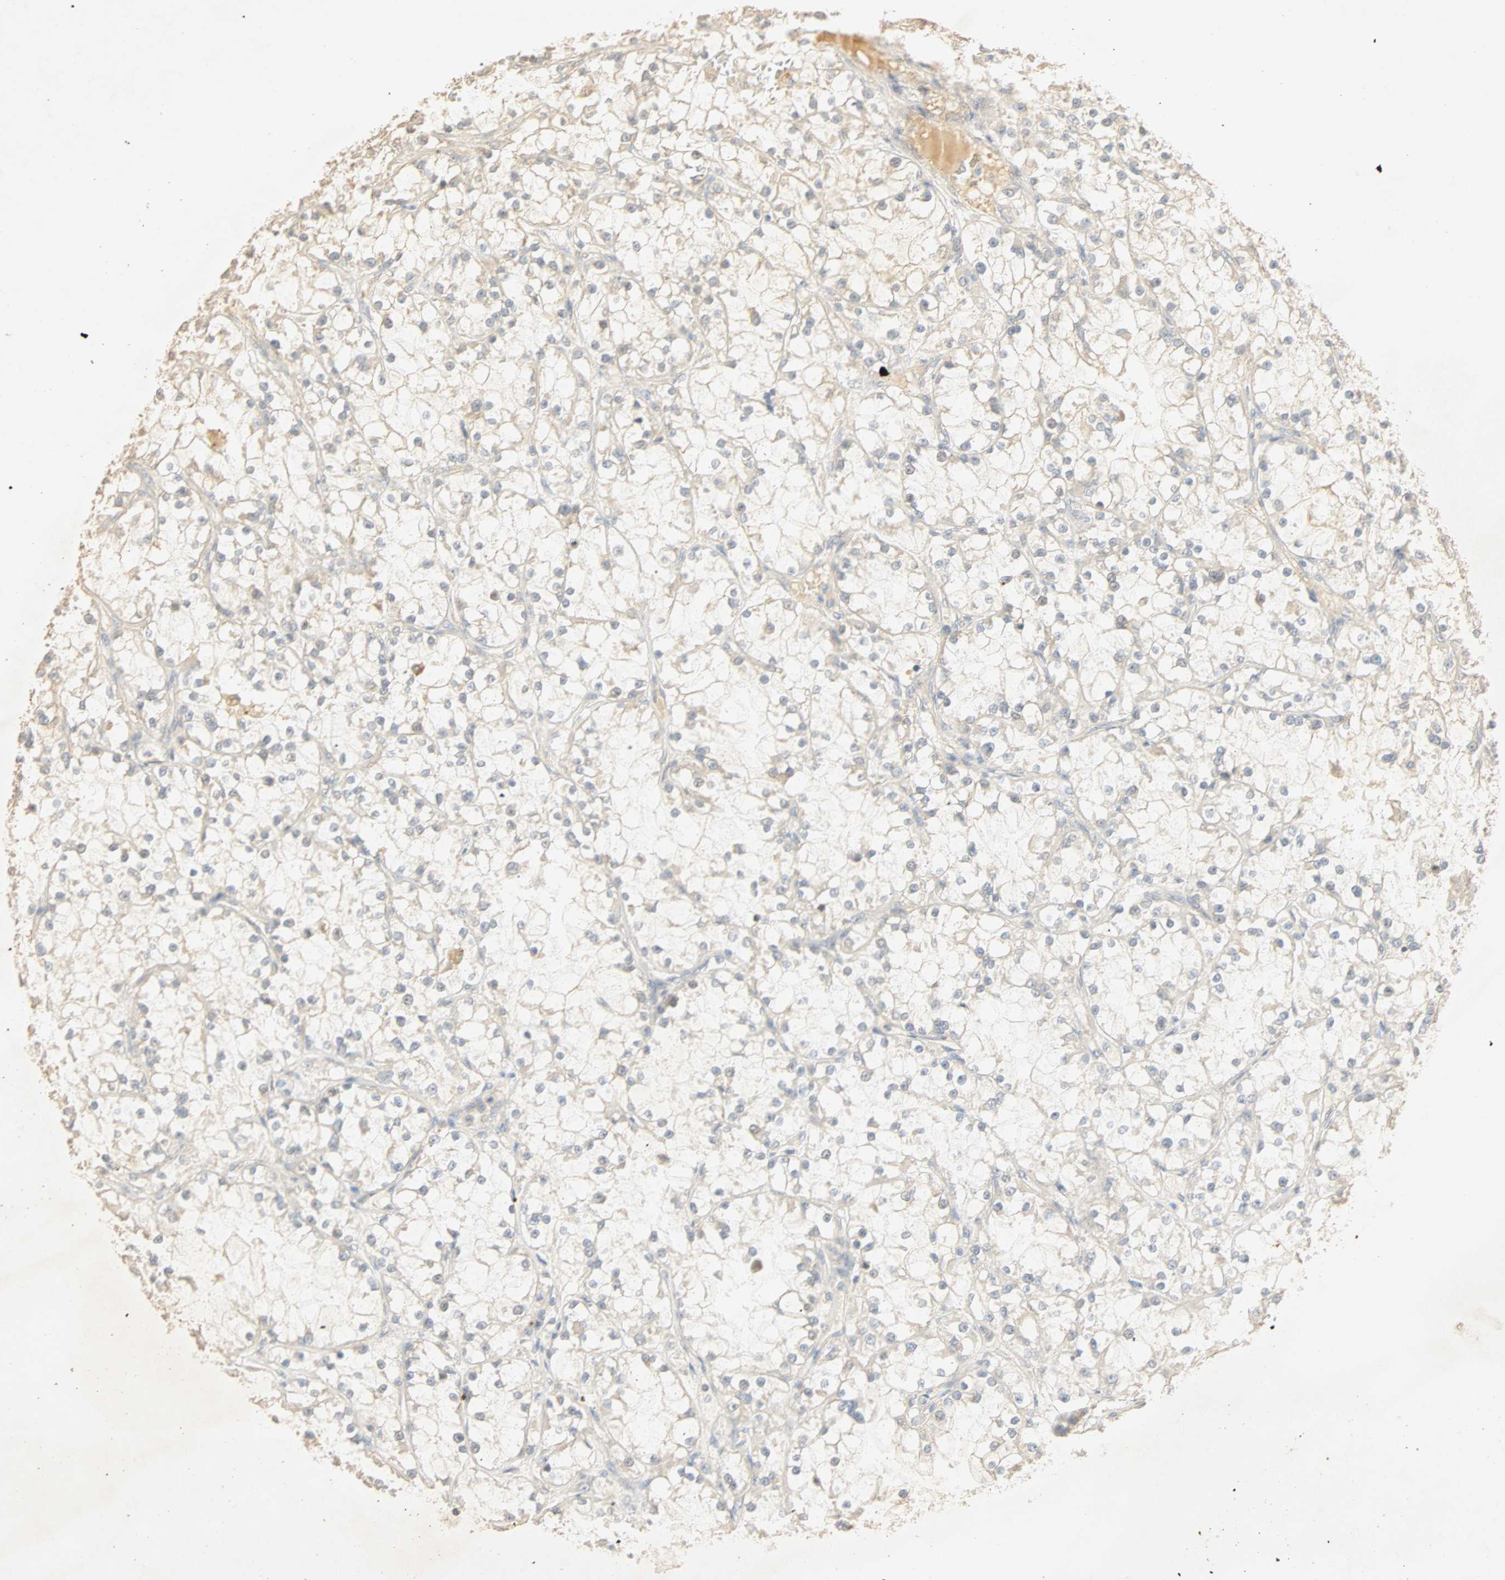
{"staining": {"intensity": "weak", "quantity": "<25%", "location": "cytoplasmic/membranous"}, "tissue": "renal cancer", "cell_type": "Tumor cells", "image_type": "cancer", "snomed": [{"axis": "morphology", "description": "Adenocarcinoma, NOS"}, {"axis": "topography", "description": "Kidney"}], "caption": "This image is of adenocarcinoma (renal) stained with immunohistochemistry to label a protein in brown with the nuclei are counter-stained blue. There is no expression in tumor cells.", "gene": "SELENBP1", "patient": {"sex": "female", "age": 52}}